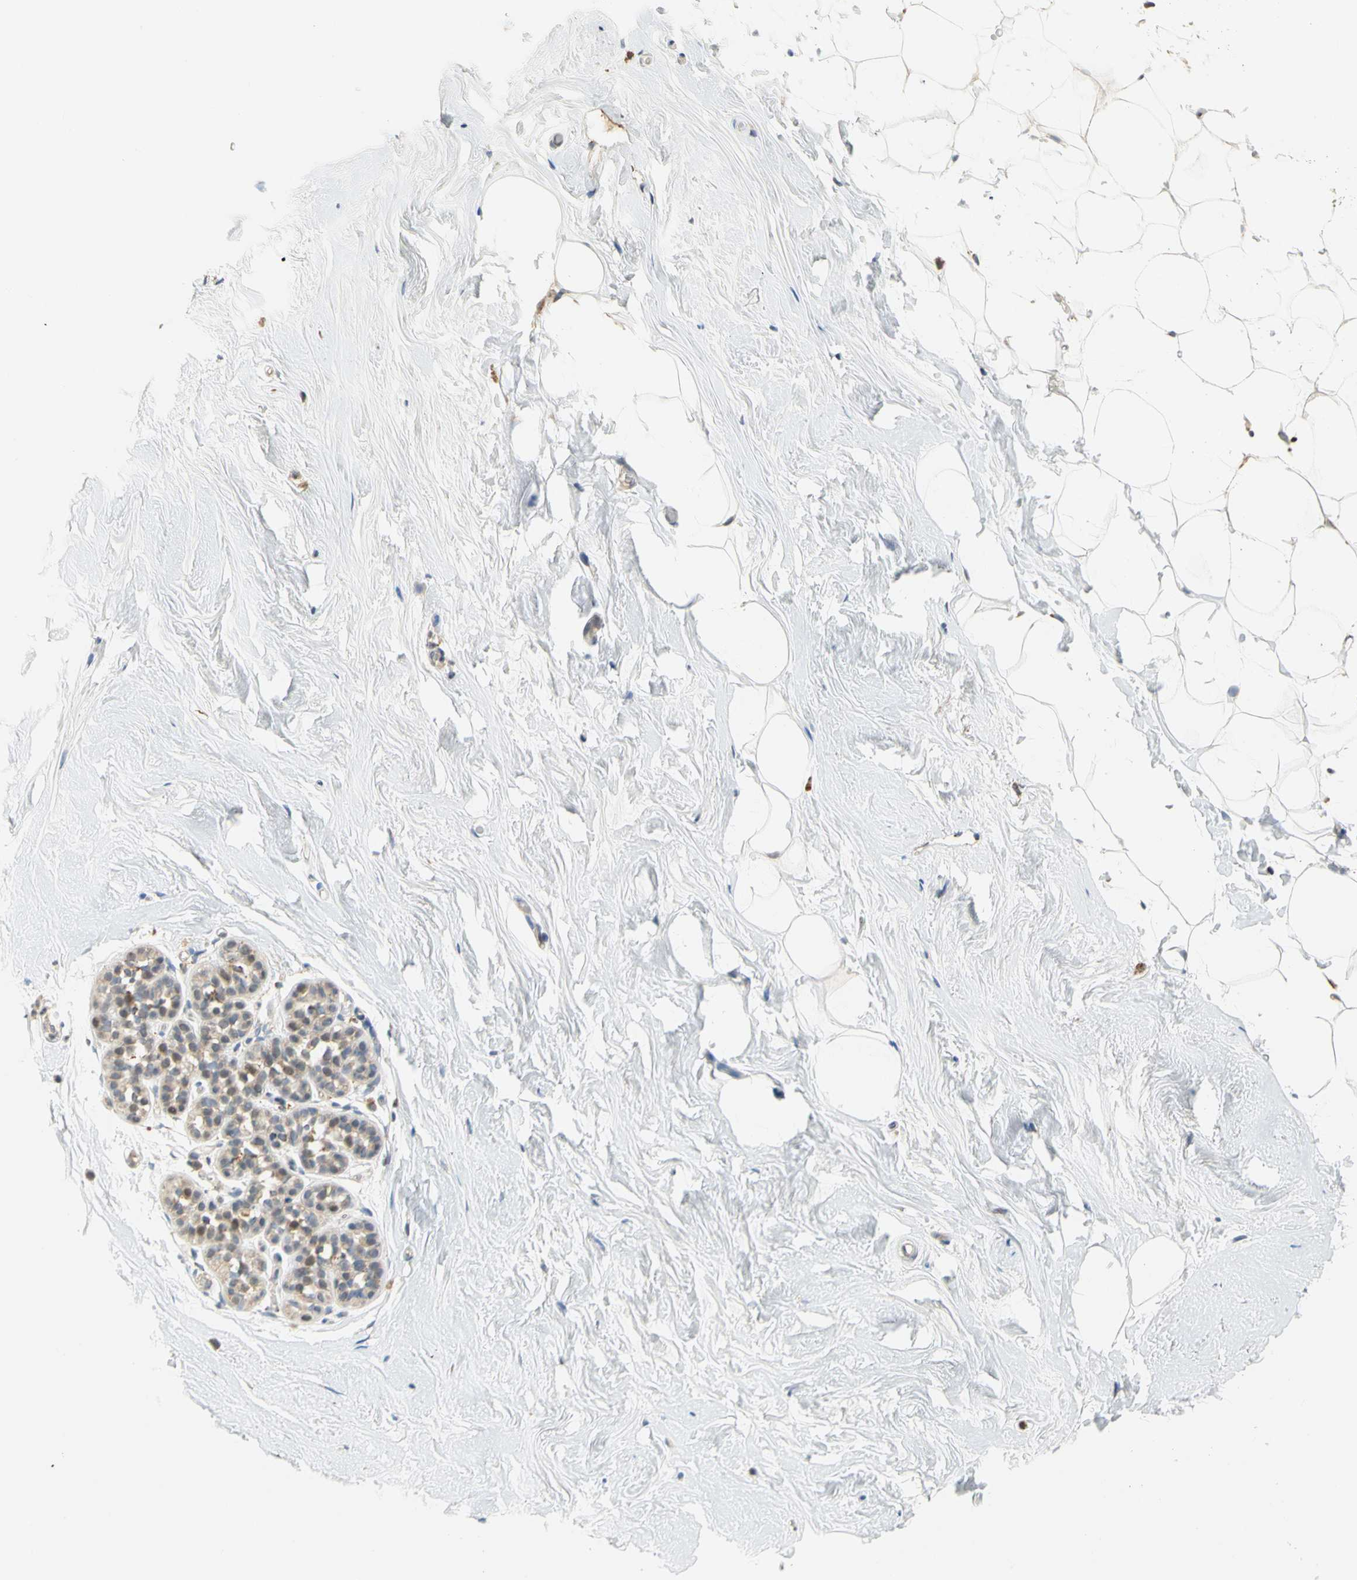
{"staining": {"intensity": "negative", "quantity": "none", "location": "none"}, "tissue": "breast", "cell_type": "Adipocytes", "image_type": "normal", "snomed": [{"axis": "morphology", "description": "Normal tissue, NOS"}, {"axis": "topography", "description": "Breast"}], "caption": "This image is of normal breast stained with IHC to label a protein in brown with the nuclei are counter-stained blue. There is no positivity in adipocytes.", "gene": "SFXN3", "patient": {"sex": "female", "age": 75}}